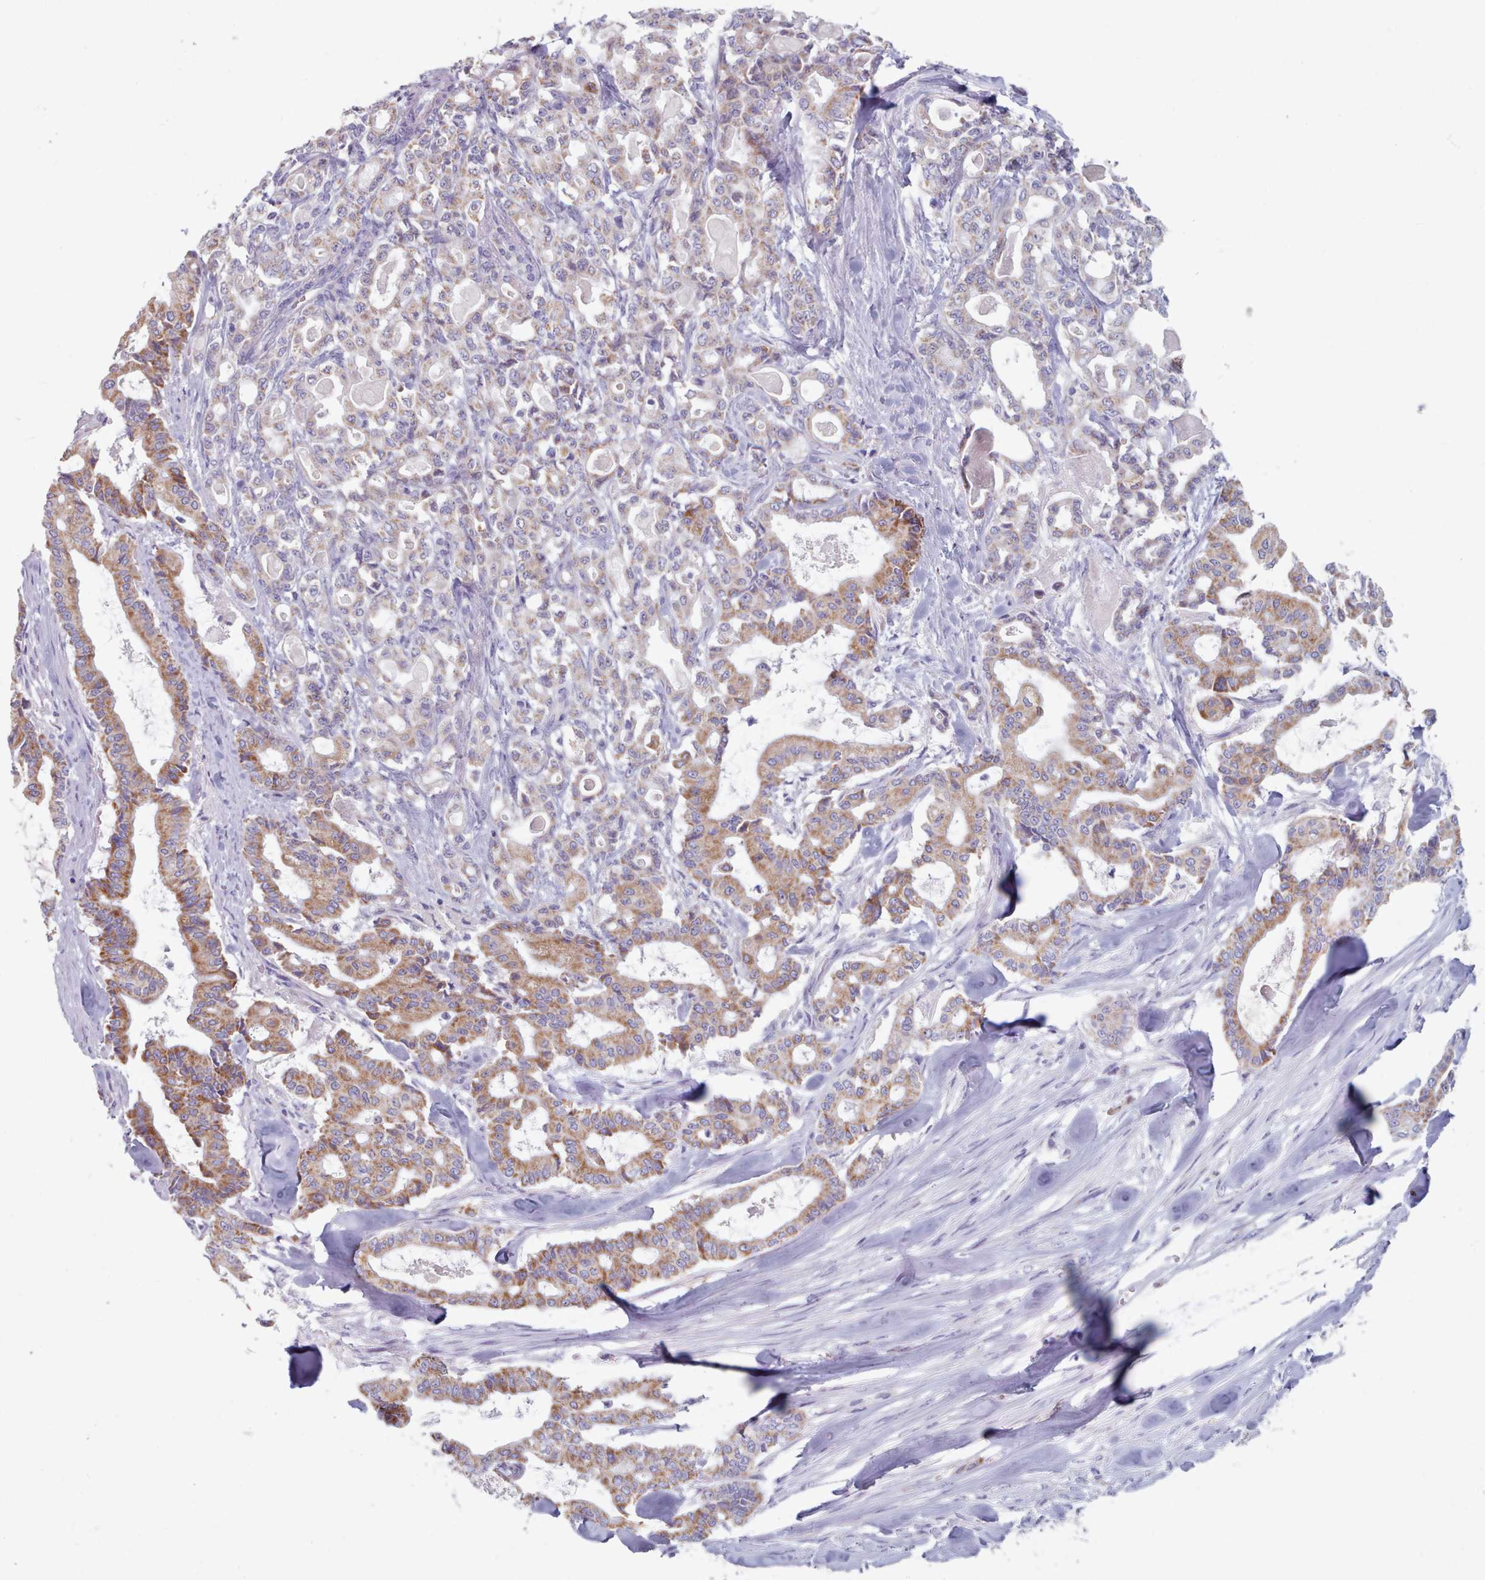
{"staining": {"intensity": "moderate", "quantity": ">75%", "location": "cytoplasmic/membranous"}, "tissue": "pancreatic cancer", "cell_type": "Tumor cells", "image_type": "cancer", "snomed": [{"axis": "morphology", "description": "Adenocarcinoma, NOS"}, {"axis": "topography", "description": "Pancreas"}], "caption": "Human pancreatic adenocarcinoma stained with a protein marker reveals moderate staining in tumor cells.", "gene": "HAO1", "patient": {"sex": "male", "age": 63}}